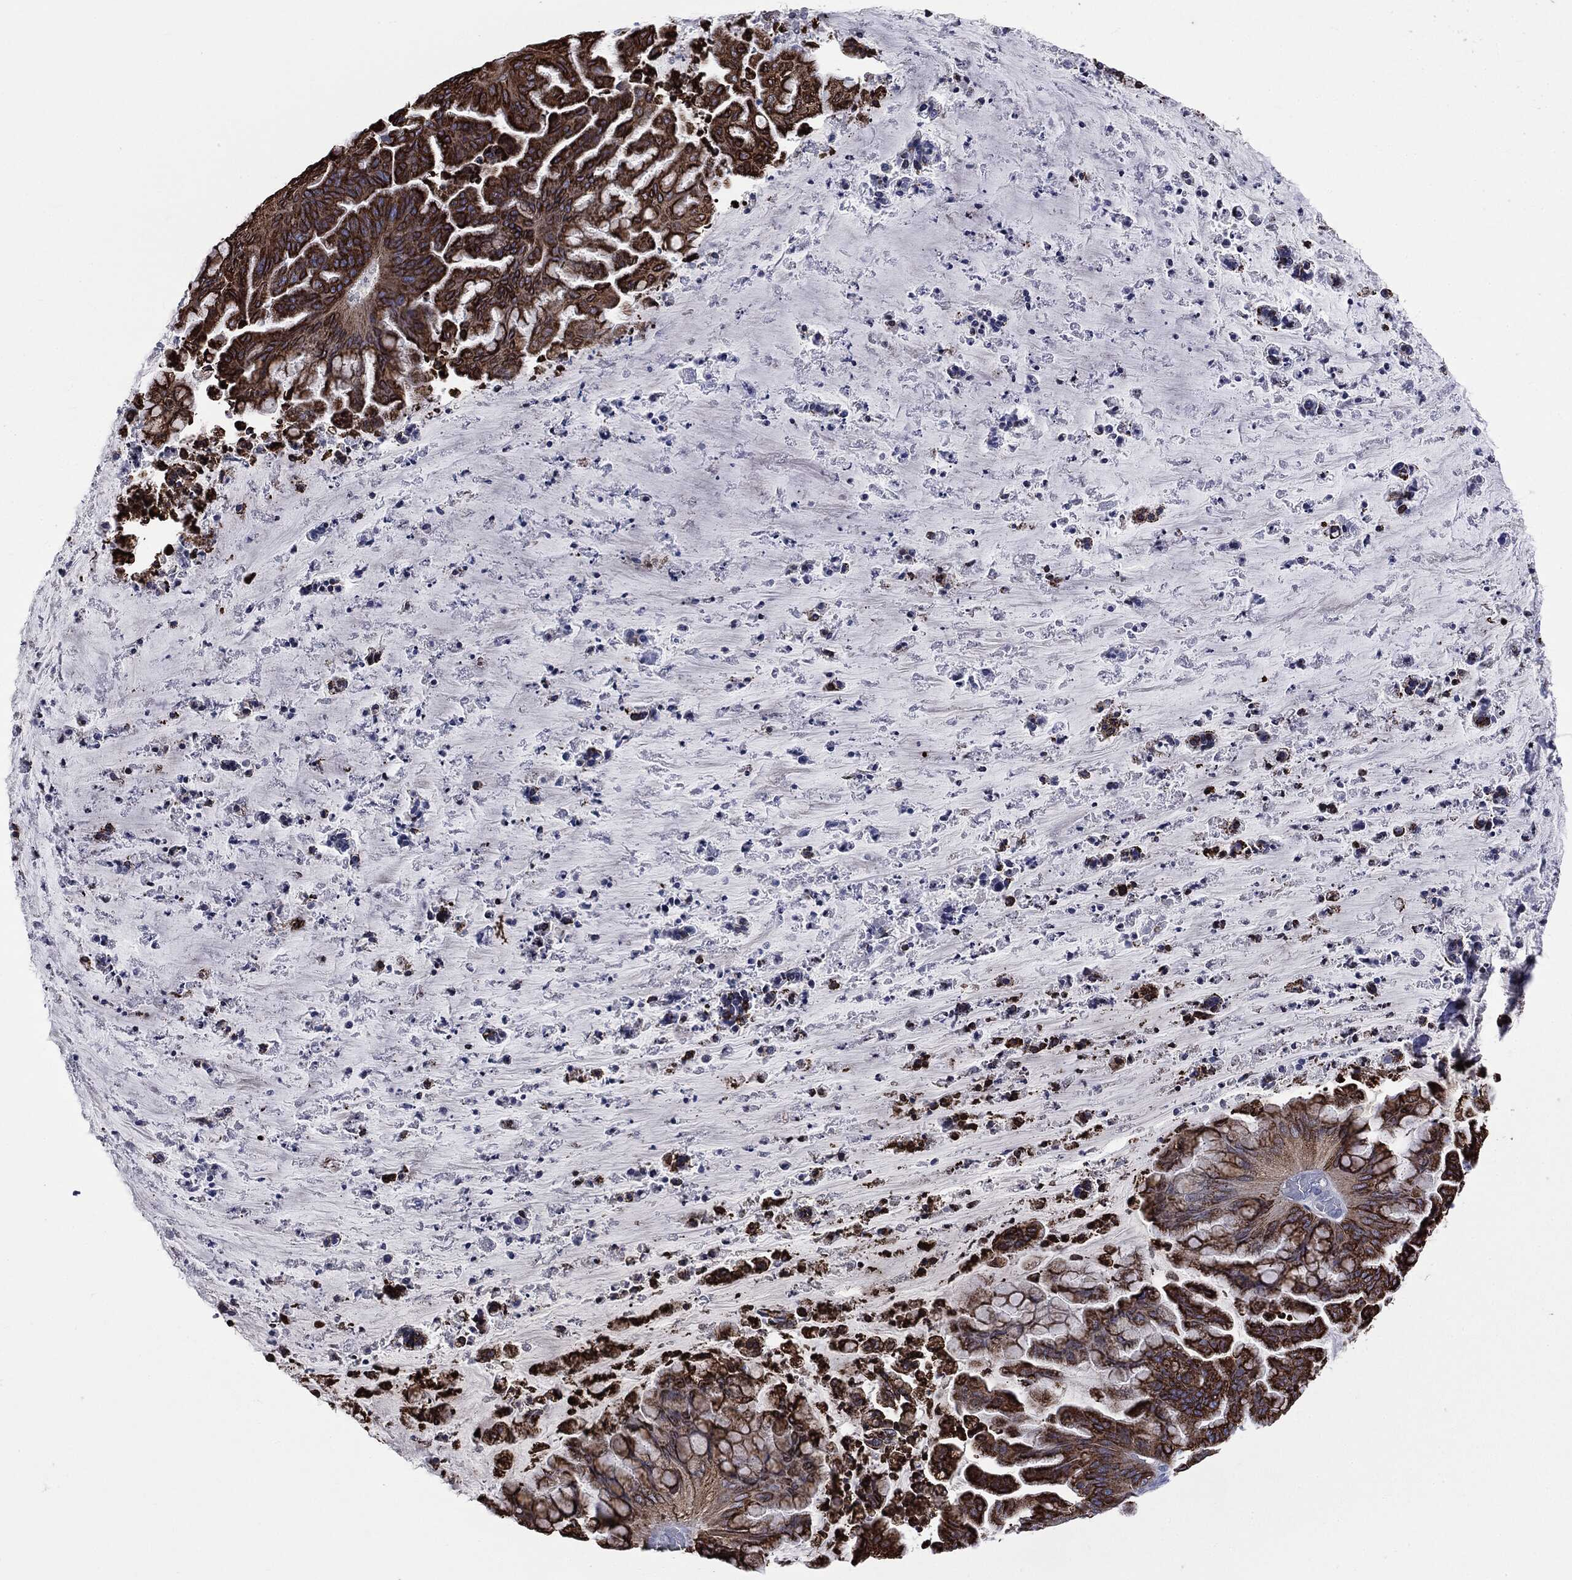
{"staining": {"intensity": "strong", "quantity": ">75%", "location": "cytoplasmic/membranous"}, "tissue": "ovarian cancer", "cell_type": "Tumor cells", "image_type": "cancer", "snomed": [{"axis": "morphology", "description": "Cystadenocarcinoma, mucinous, NOS"}, {"axis": "topography", "description": "Ovary"}], "caption": "Approximately >75% of tumor cells in human ovarian cancer show strong cytoplasmic/membranous protein staining as visualized by brown immunohistochemical staining.", "gene": "PTGS2", "patient": {"sex": "female", "age": 67}}